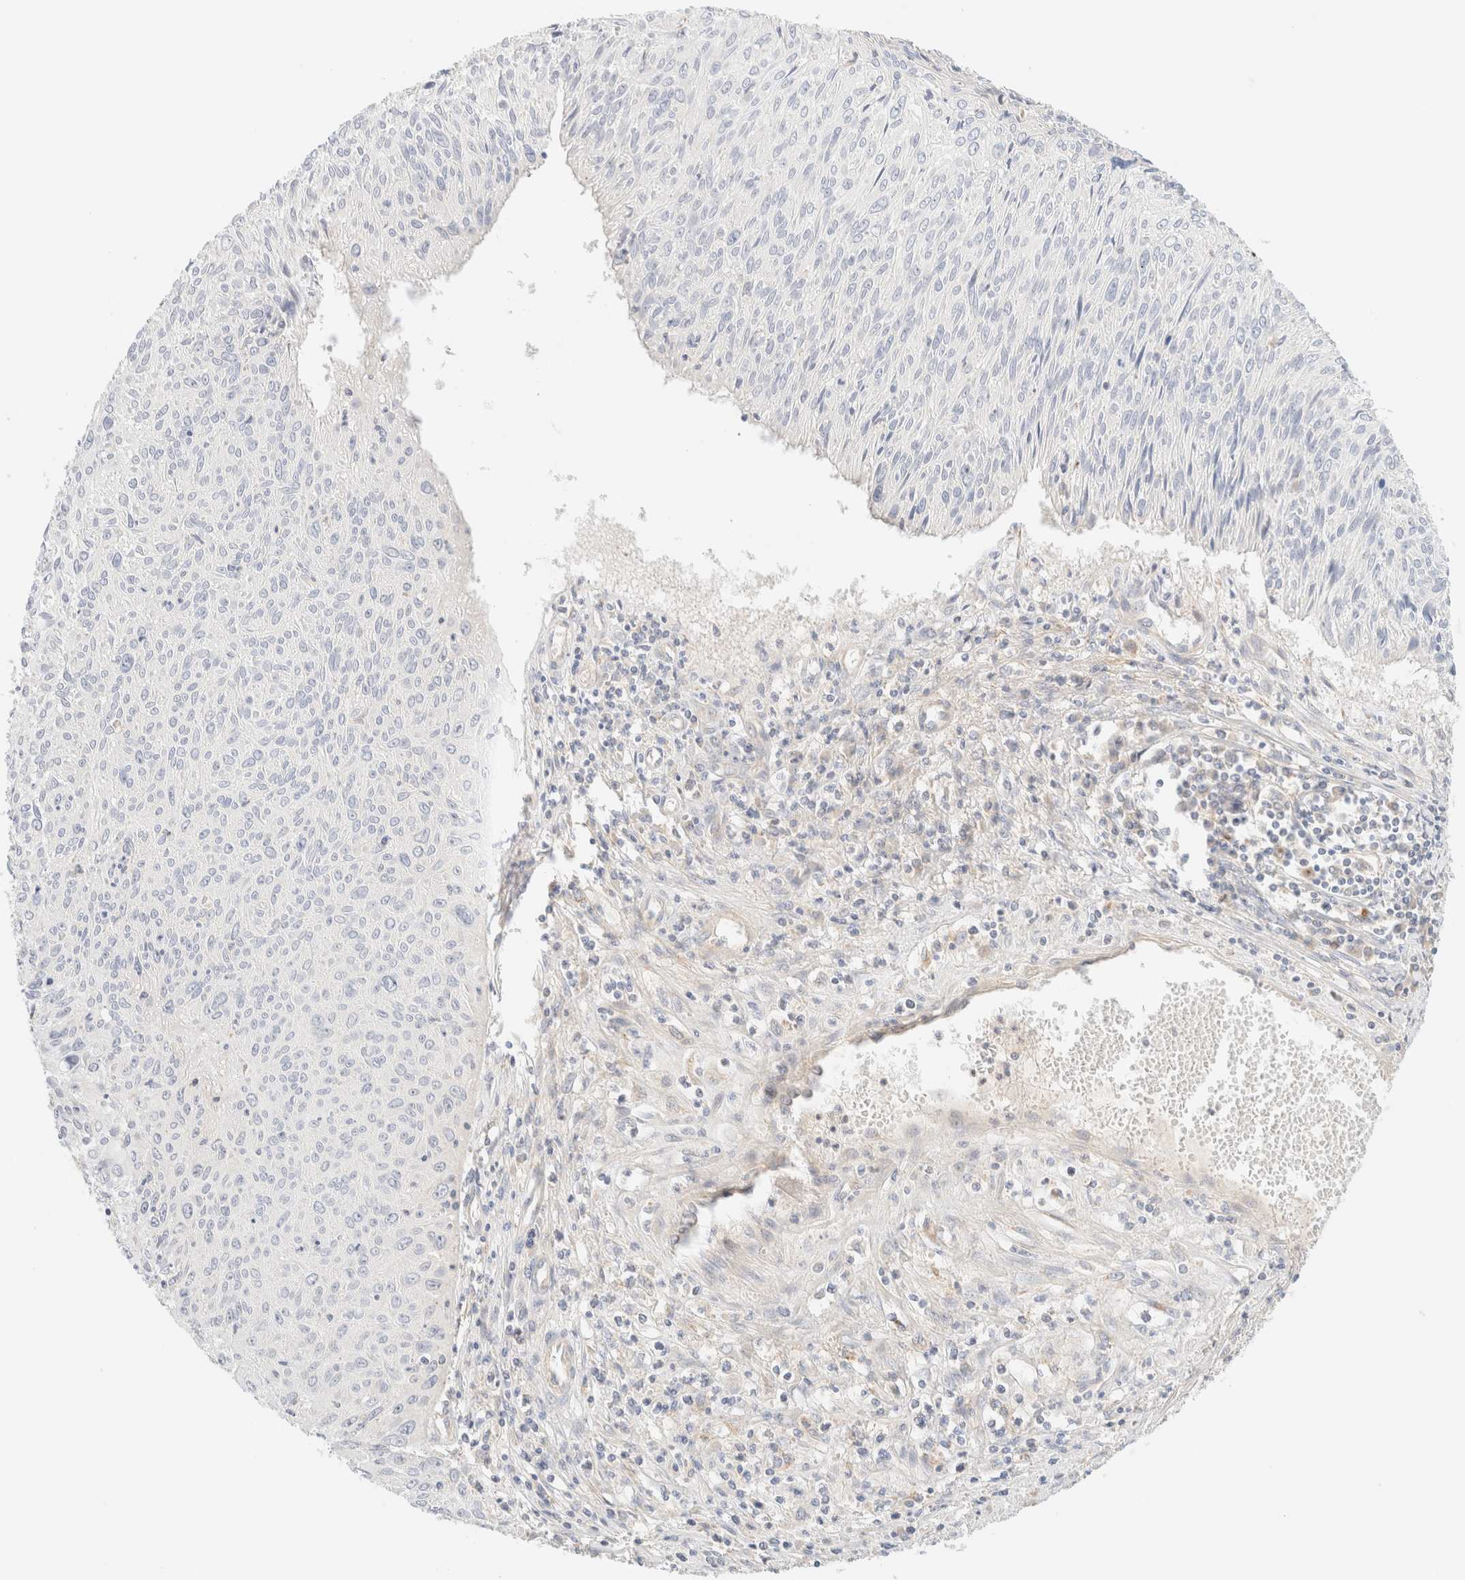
{"staining": {"intensity": "negative", "quantity": "none", "location": "none"}, "tissue": "cervical cancer", "cell_type": "Tumor cells", "image_type": "cancer", "snomed": [{"axis": "morphology", "description": "Squamous cell carcinoma, NOS"}, {"axis": "topography", "description": "Cervix"}], "caption": "Tumor cells show no significant positivity in cervical cancer (squamous cell carcinoma).", "gene": "SARM1", "patient": {"sex": "female", "age": 51}}